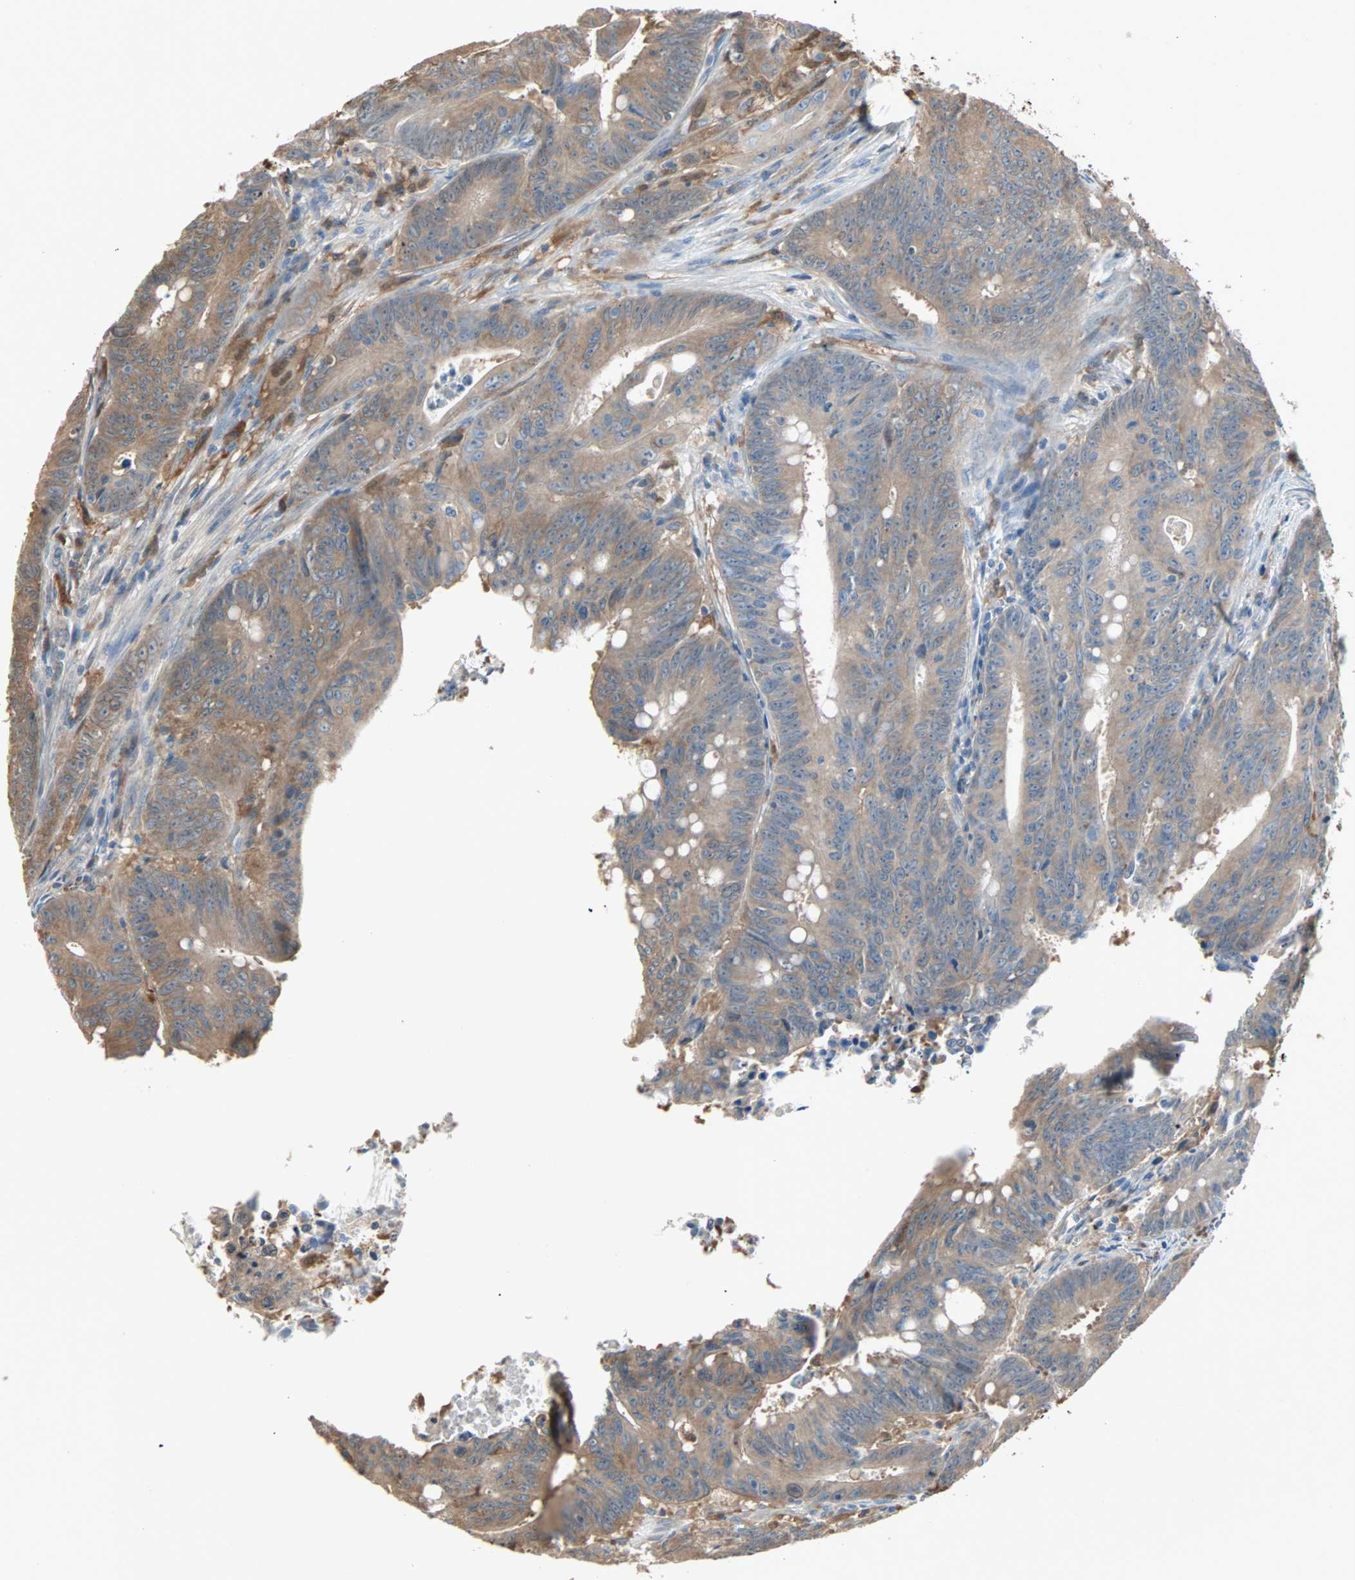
{"staining": {"intensity": "moderate", "quantity": ">75%", "location": "cytoplasmic/membranous"}, "tissue": "colorectal cancer", "cell_type": "Tumor cells", "image_type": "cancer", "snomed": [{"axis": "morphology", "description": "Adenocarcinoma, NOS"}, {"axis": "topography", "description": "Colon"}], "caption": "Brown immunohistochemical staining in colorectal cancer (adenocarcinoma) demonstrates moderate cytoplasmic/membranous staining in about >75% of tumor cells. Using DAB (3,3'-diaminobenzidine) (brown) and hematoxylin (blue) stains, captured at high magnification using brightfield microscopy.", "gene": "PRDX1", "patient": {"sex": "male", "age": 45}}